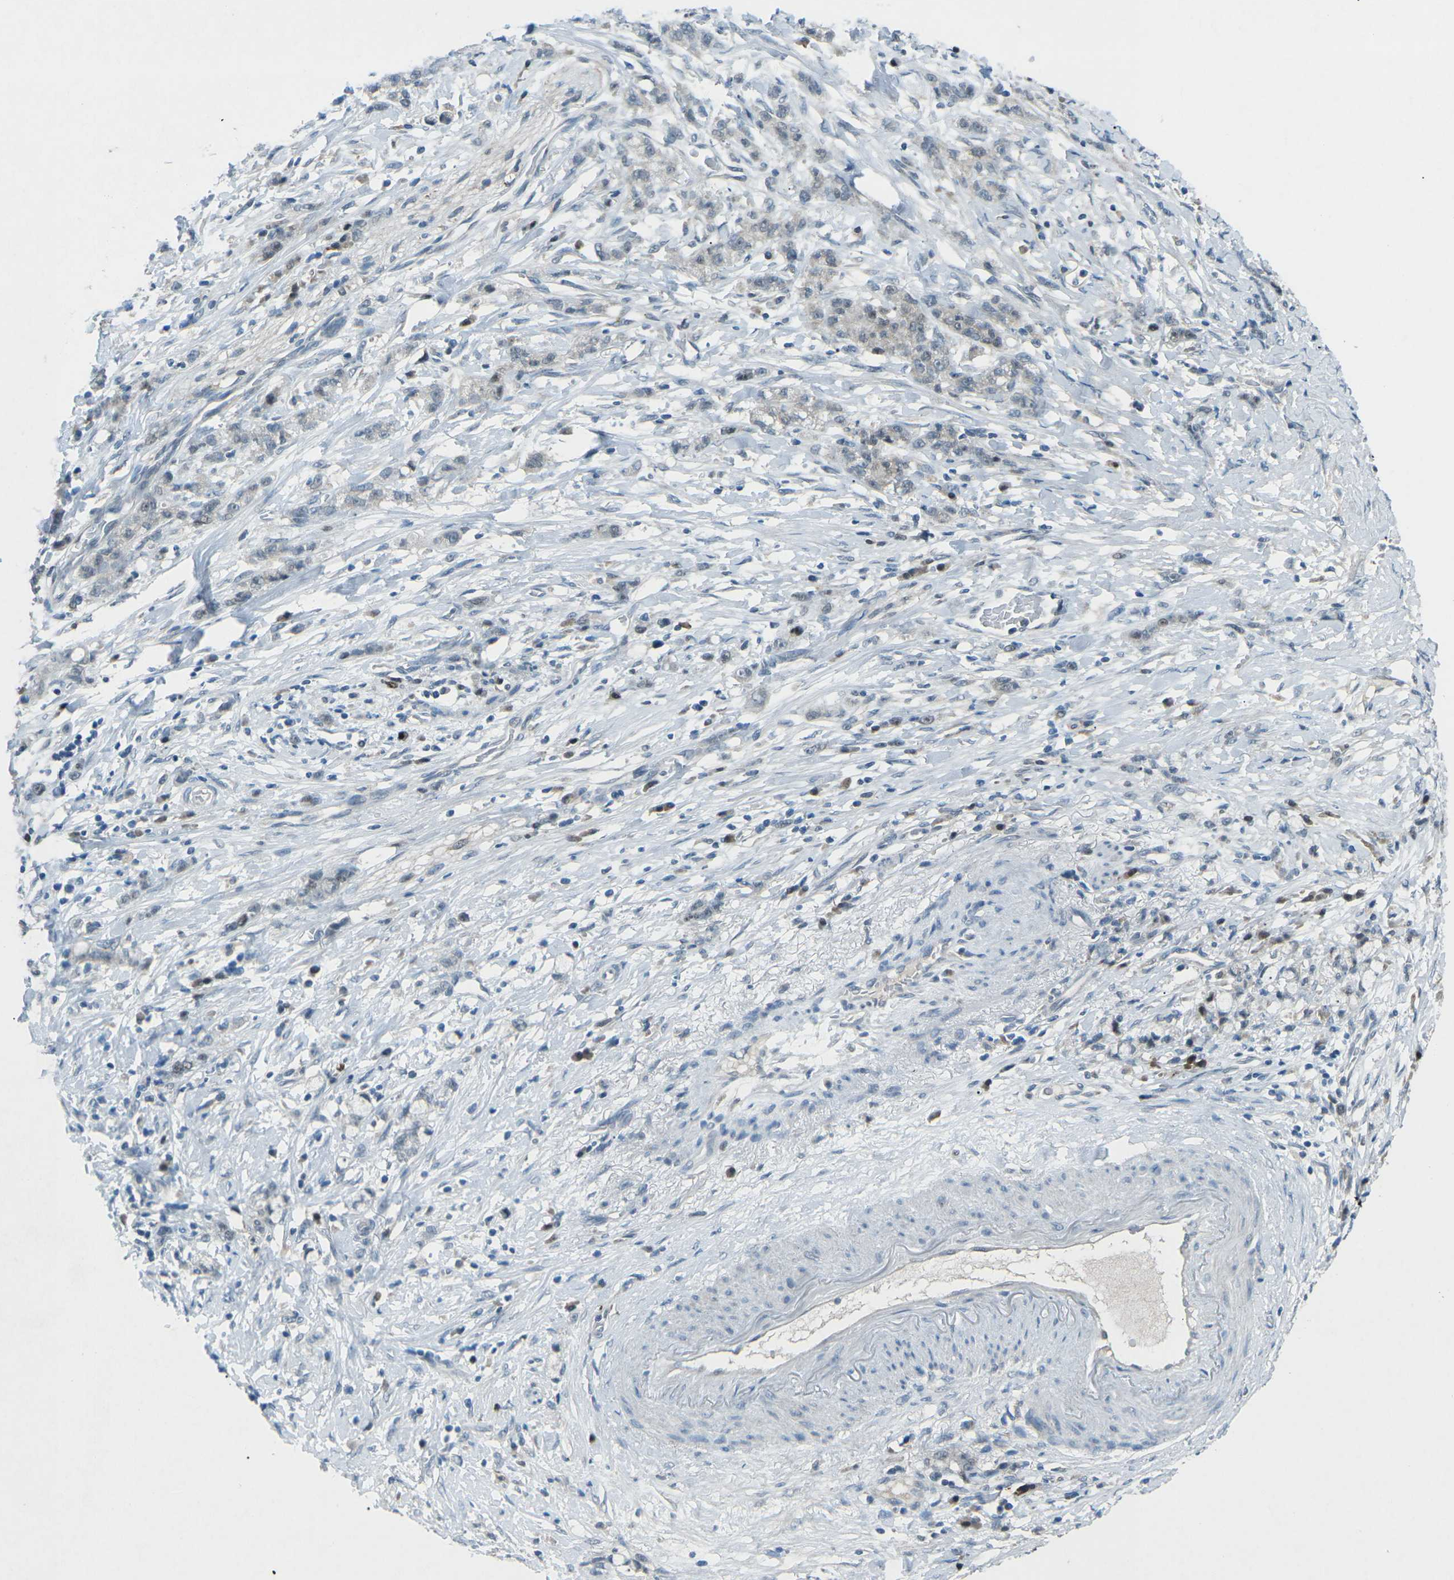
{"staining": {"intensity": "negative", "quantity": "none", "location": "none"}, "tissue": "stomach cancer", "cell_type": "Tumor cells", "image_type": "cancer", "snomed": [{"axis": "morphology", "description": "Adenocarcinoma, NOS"}, {"axis": "topography", "description": "Stomach, lower"}], "caption": "Immunohistochemistry image of stomach cancer (adenocarcinoma) stained for a protein (brown), which demonstrates no positivity in tumor cells. Brightfield microscopy of immunohistochemistry (IHC) stained with DAB (brown) and hematoxylin (blue), captured at high magnification.", "gene": "PRKCA", "patient": {"sex": "male", "age": 88}}